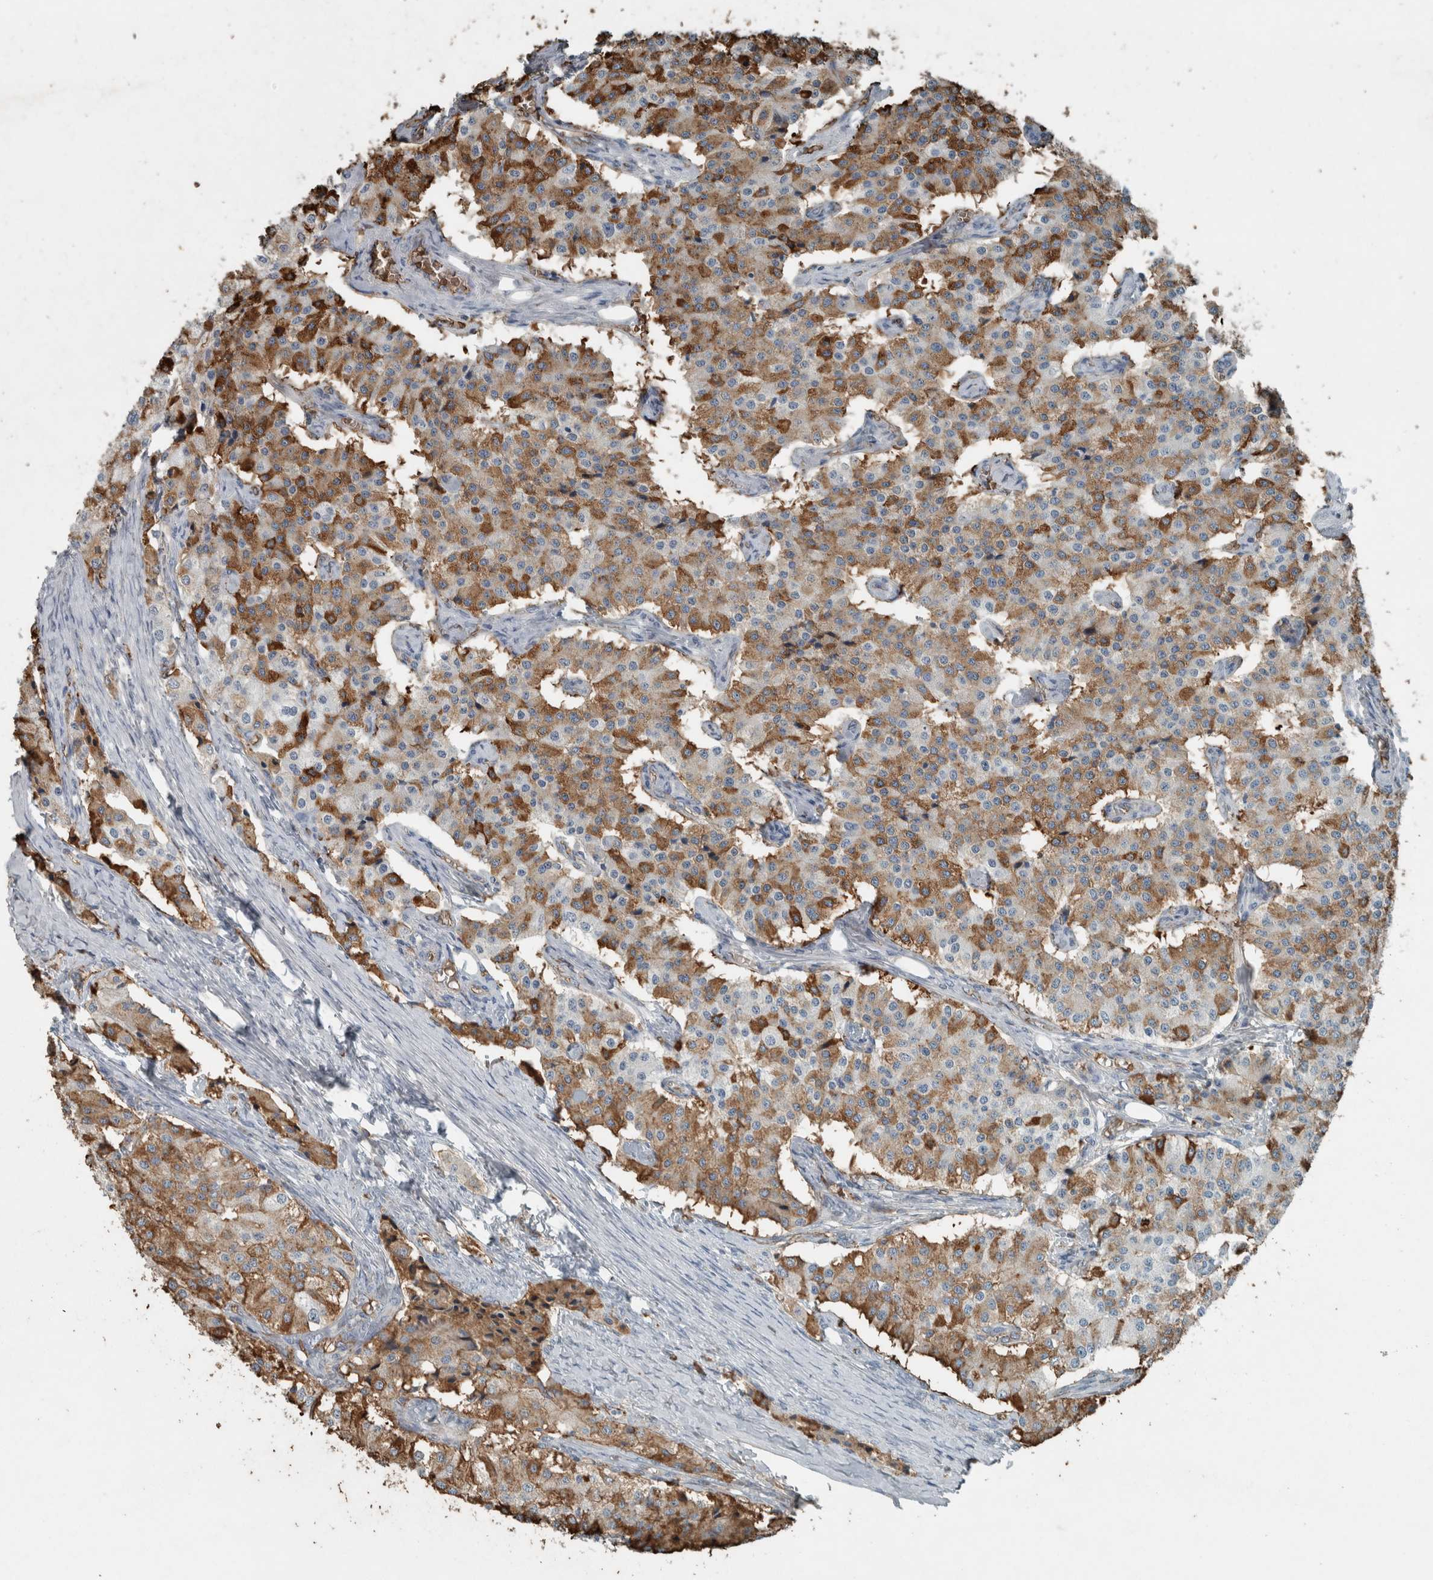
{"staining": {"intensity": "moderate", "quantity": ">75%", "location": "cytoplasmic/membranous"}, "tissue": "carcinoid", "cell_type": "Tumor cells", "image_type": "cancer", "snomed": [{"axis": "morphology", "description": "Carcinoid, malignant, NOS"}, {"axis": "topography", "description": "Colon"}], "caption": "About >75% of tumor cells in human malignant carcinoid display moderate cytoplasmic/membranous protein staining as visualized by brown immunohistochemical staining.", "gene": "LBP", "patient": {"sex": "female", "age": 52}}